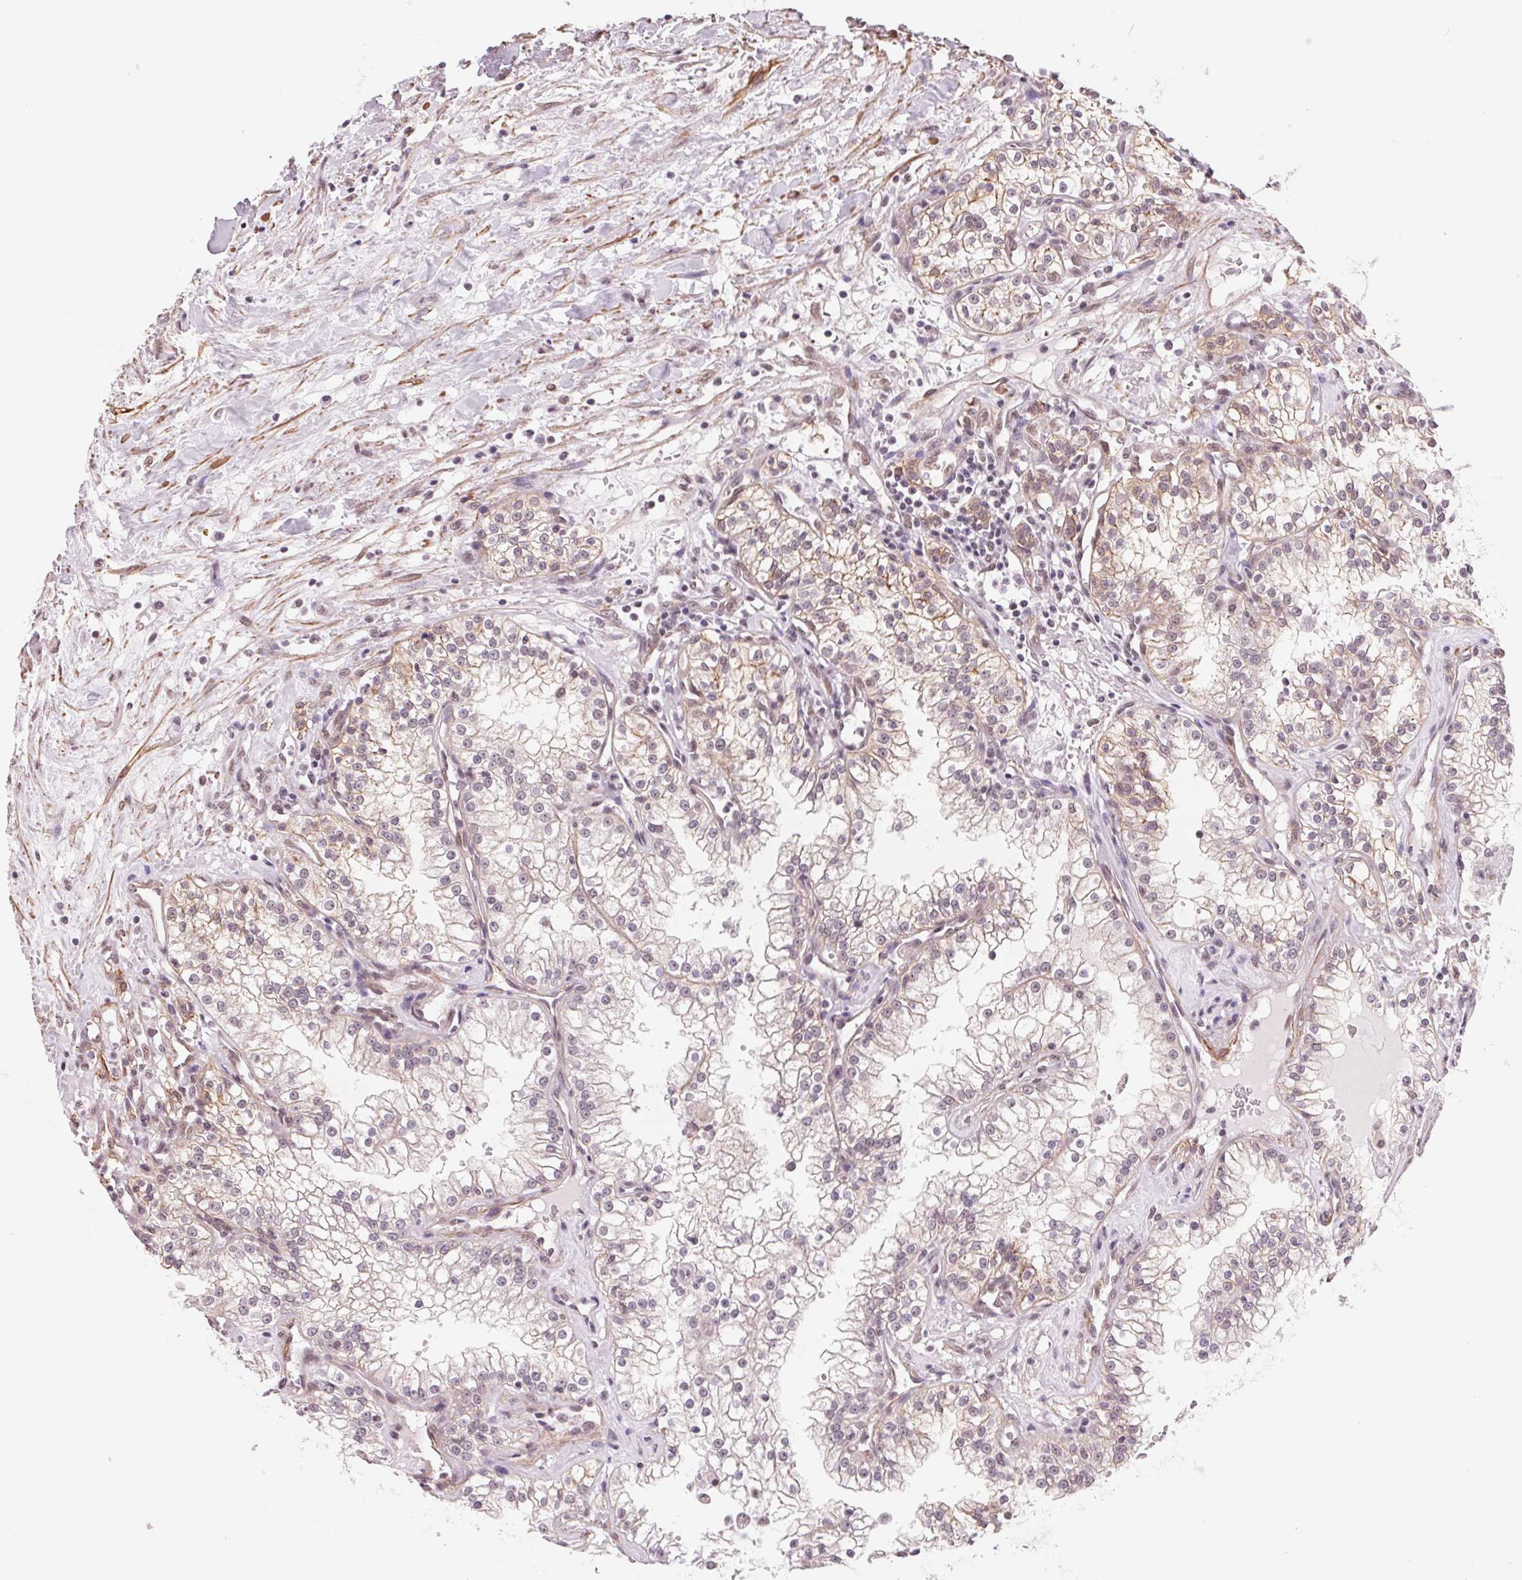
{"staining": {"intensity": "weak", "quantity": "<25%", "location": "cytoplasmic/membranous,nuclear"}, "tissue": "renal cancer", "cell_type": "Tumor cells", "image_type": "cancer", "snomed": [{"axis": "morphology", "description": "Adenocarcinoma, NOS"}, {"axis": "topography", "description": "Kidney"}], "caption": "Tumor cells show no significant protein staining in renal adenocarcinoma.", "gene": "BCAT1", "patient": {"sex": "male", "age": 36}}